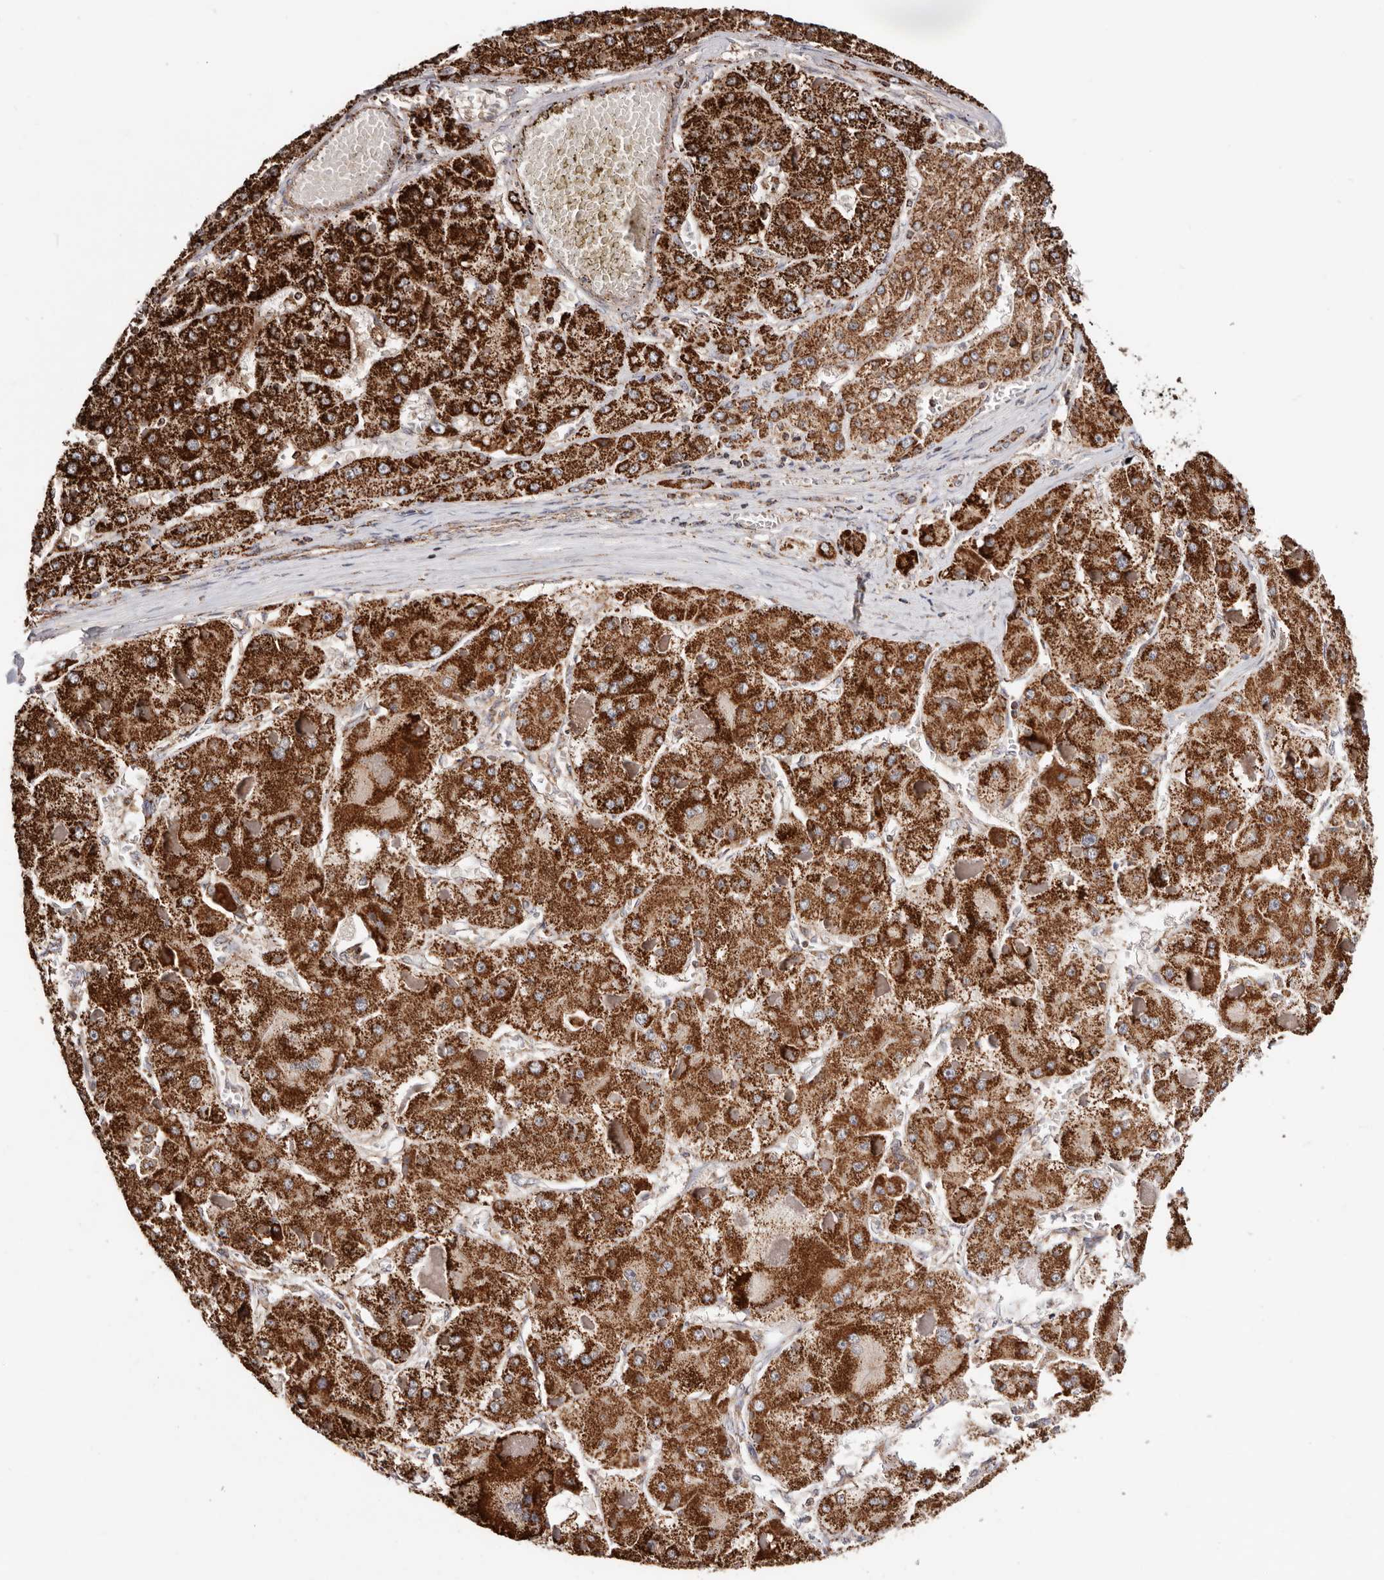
{"staining": {"intensity": "strong", "quantity": ">75%", "location": "cytoplasmic/membranous"}, "tissue": "liver cancer", "cell_type": "Tumor cells", "image_type": "cancer", "snomed": [{"axis": "morphology", "description": "Carcinoma, Hepatocellular, NOS"}, {"axis": "topography", "description": "Liver"}], "caption": "A brown stain labels strong cytoplasmic/membranous positivity of a protein in human liver hepatocellular carcinoma tumor cells. The staining is performed using DAB (3,3'-diaminobenzidine) brown chromogen to label protein expression. The nuclei are counter-stained blue using hematoxylin.", "gene": "PRKACB", "patient": {"sex": "female", "age": 73}}